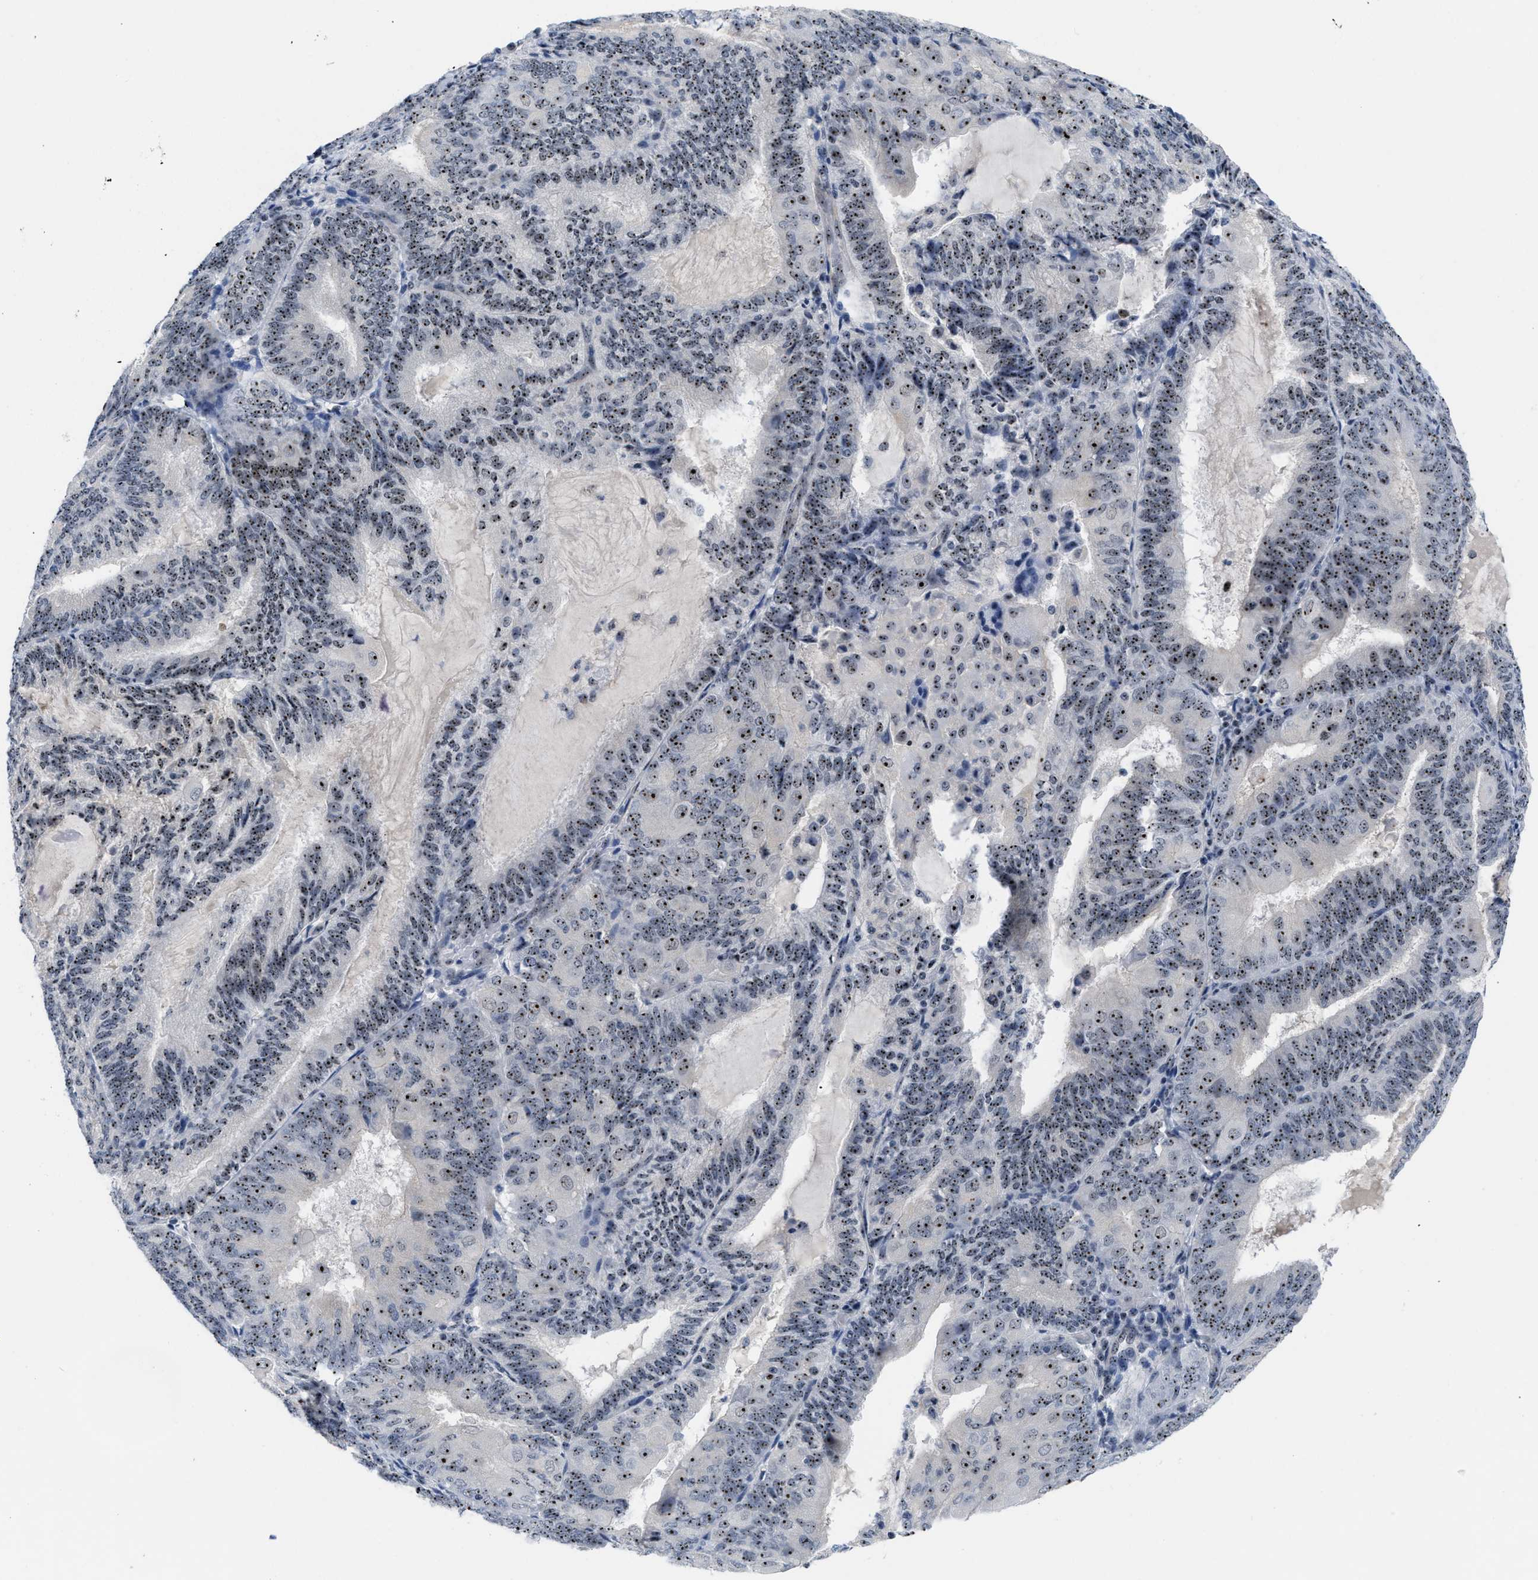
{"staining": {"intensity": "strong", "quantity": ">75%", "location": "nuclear"}, "tissue": "endometrial cancer", "cell_type": "Tumor cells", "image_type": "cancer", "snomed": [{"axis": "morphology", "description": "Adenocarcinoma, NOS"}, {"axis": "topography", "description": "Endometrium"}], "caption": "IHC micrograph of neoplastic tissue: human endometrial cancer (adenocarcinoma) stained using immunohistochemistry displays high levels of strong protein expression localized specifically in the nuclear of tumor cells, appearing as a nuclear brown color.", "gene": "NOP58", "patient": {"sex": "female", "age": 81}}